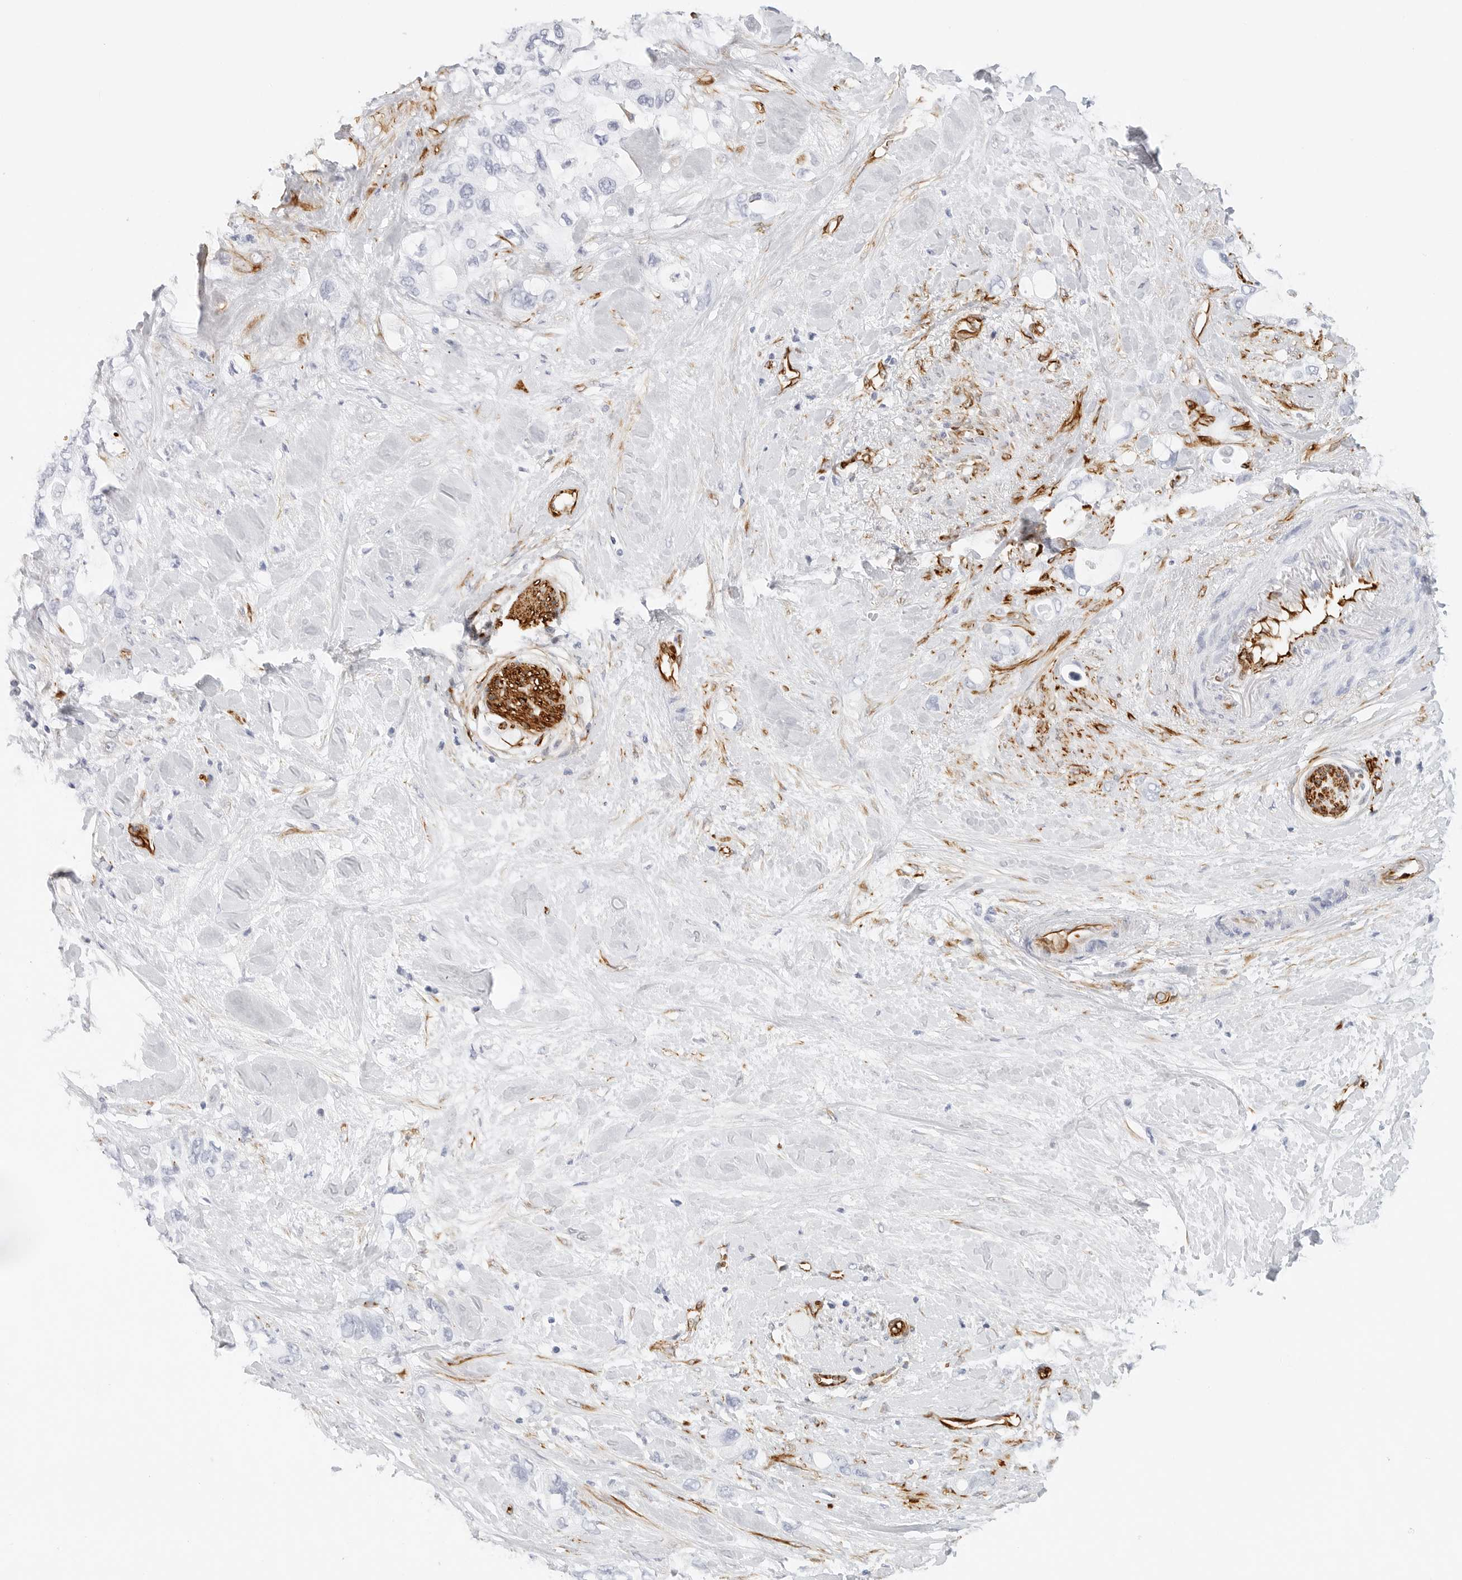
{"staining": {"intensity": "negative", "quantity": "none", "location": "none"}, "tissue": "pancreatic cancer", "cell_type": "Tumor cells", "image_type": "cancer", "snomed": [{"axis": "morphology", "description": "Adenocarcinoma, NOS"}, {"axis": "topography", "description": "Pancreas"}], "caption": "Immunohistochemical staining of adenocarcinoma (pancreatic) shows no significant expression in tumor cells.", "gene": "NES", "patient": {"sex": "female", "age": 56}}